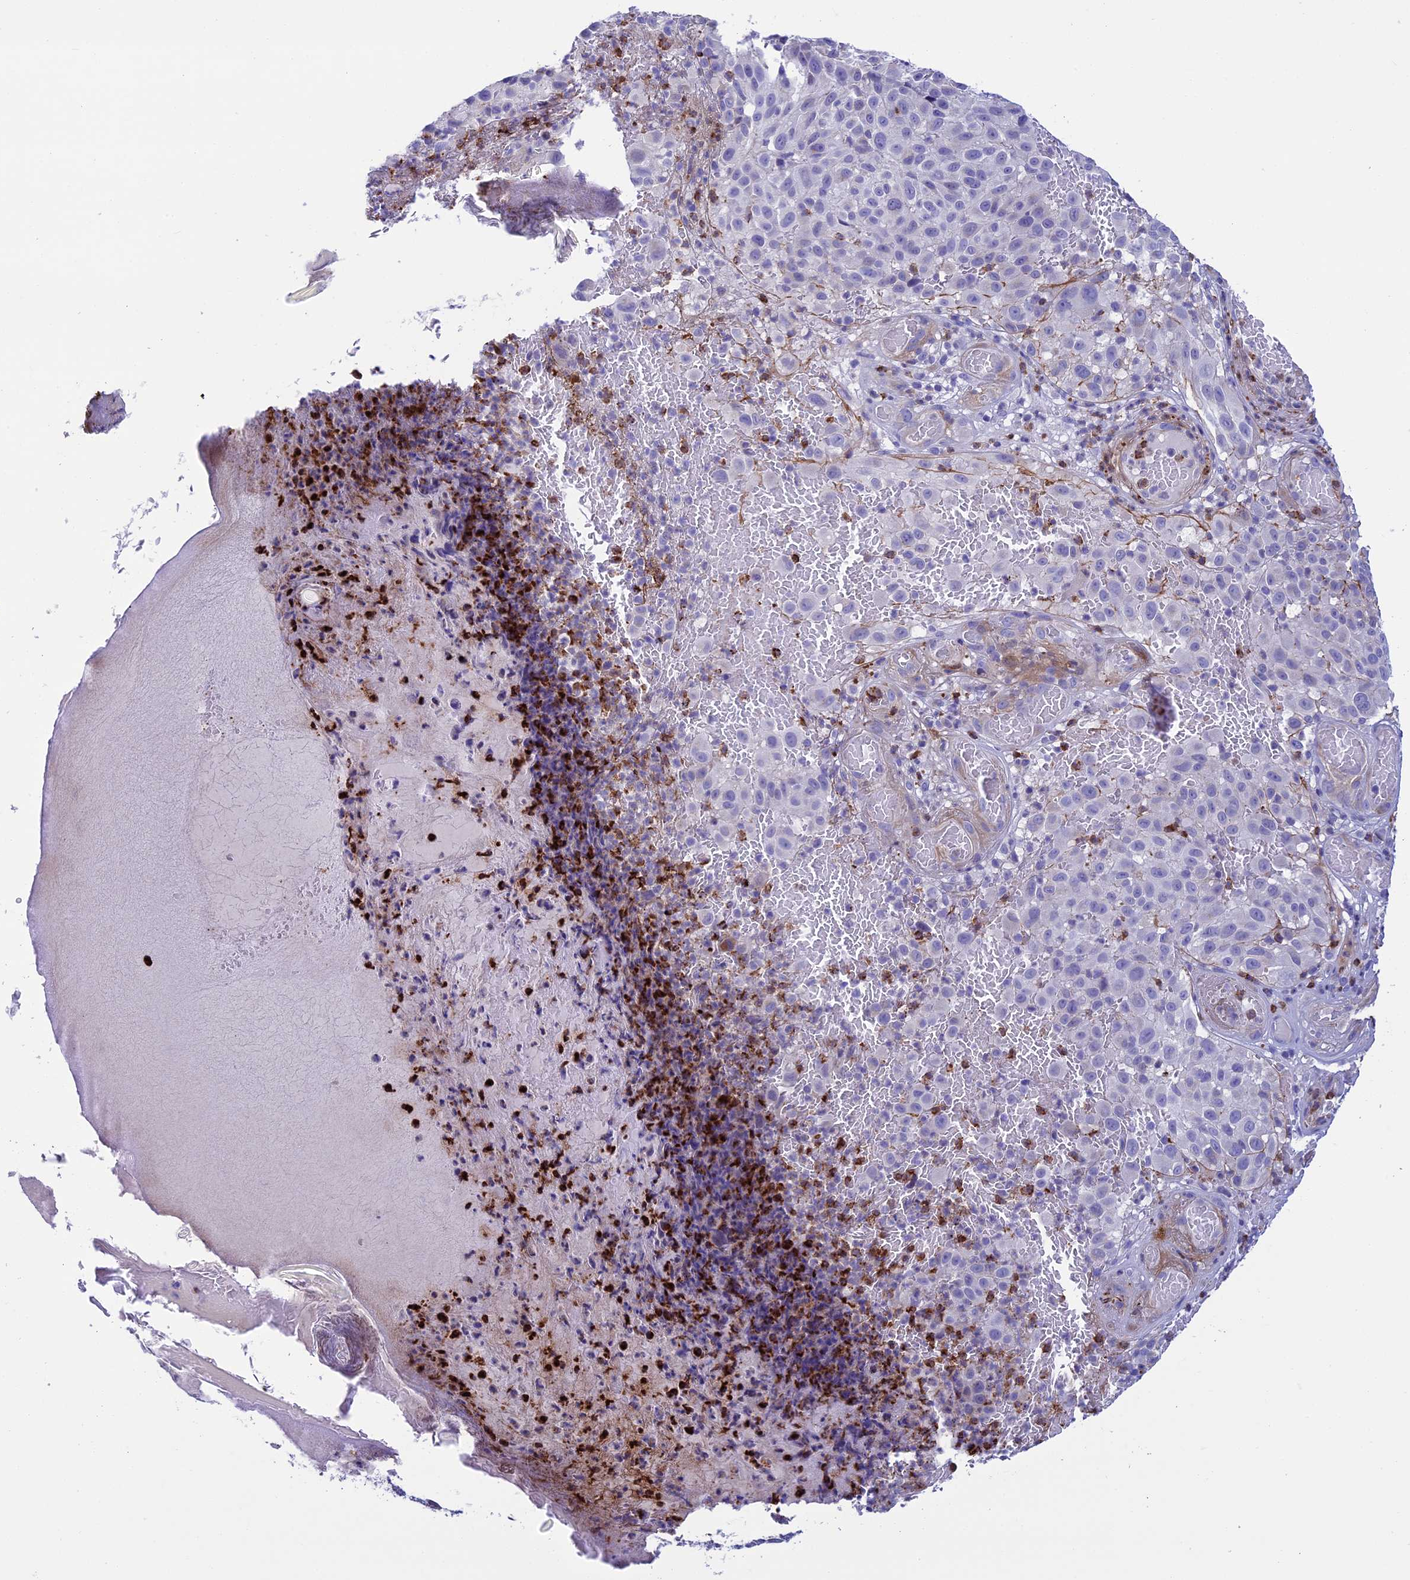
{"staining": {"intensity": "negative", "quantity": "none", "location": "none"}, "tissue": "melanoma", "cell_type": "Tumor cells", "image_type": "cancer", "snomed": [{"axis": "morphology", "description": "Malignant melanoma, NOS"}, {"axis": "topography", "description": "Skin"}], "caption": "An image of human melanoma is negative for staining in tumor cells.", "gene": "LOXL1", "patient": {"sex": "male", "age": 83}}